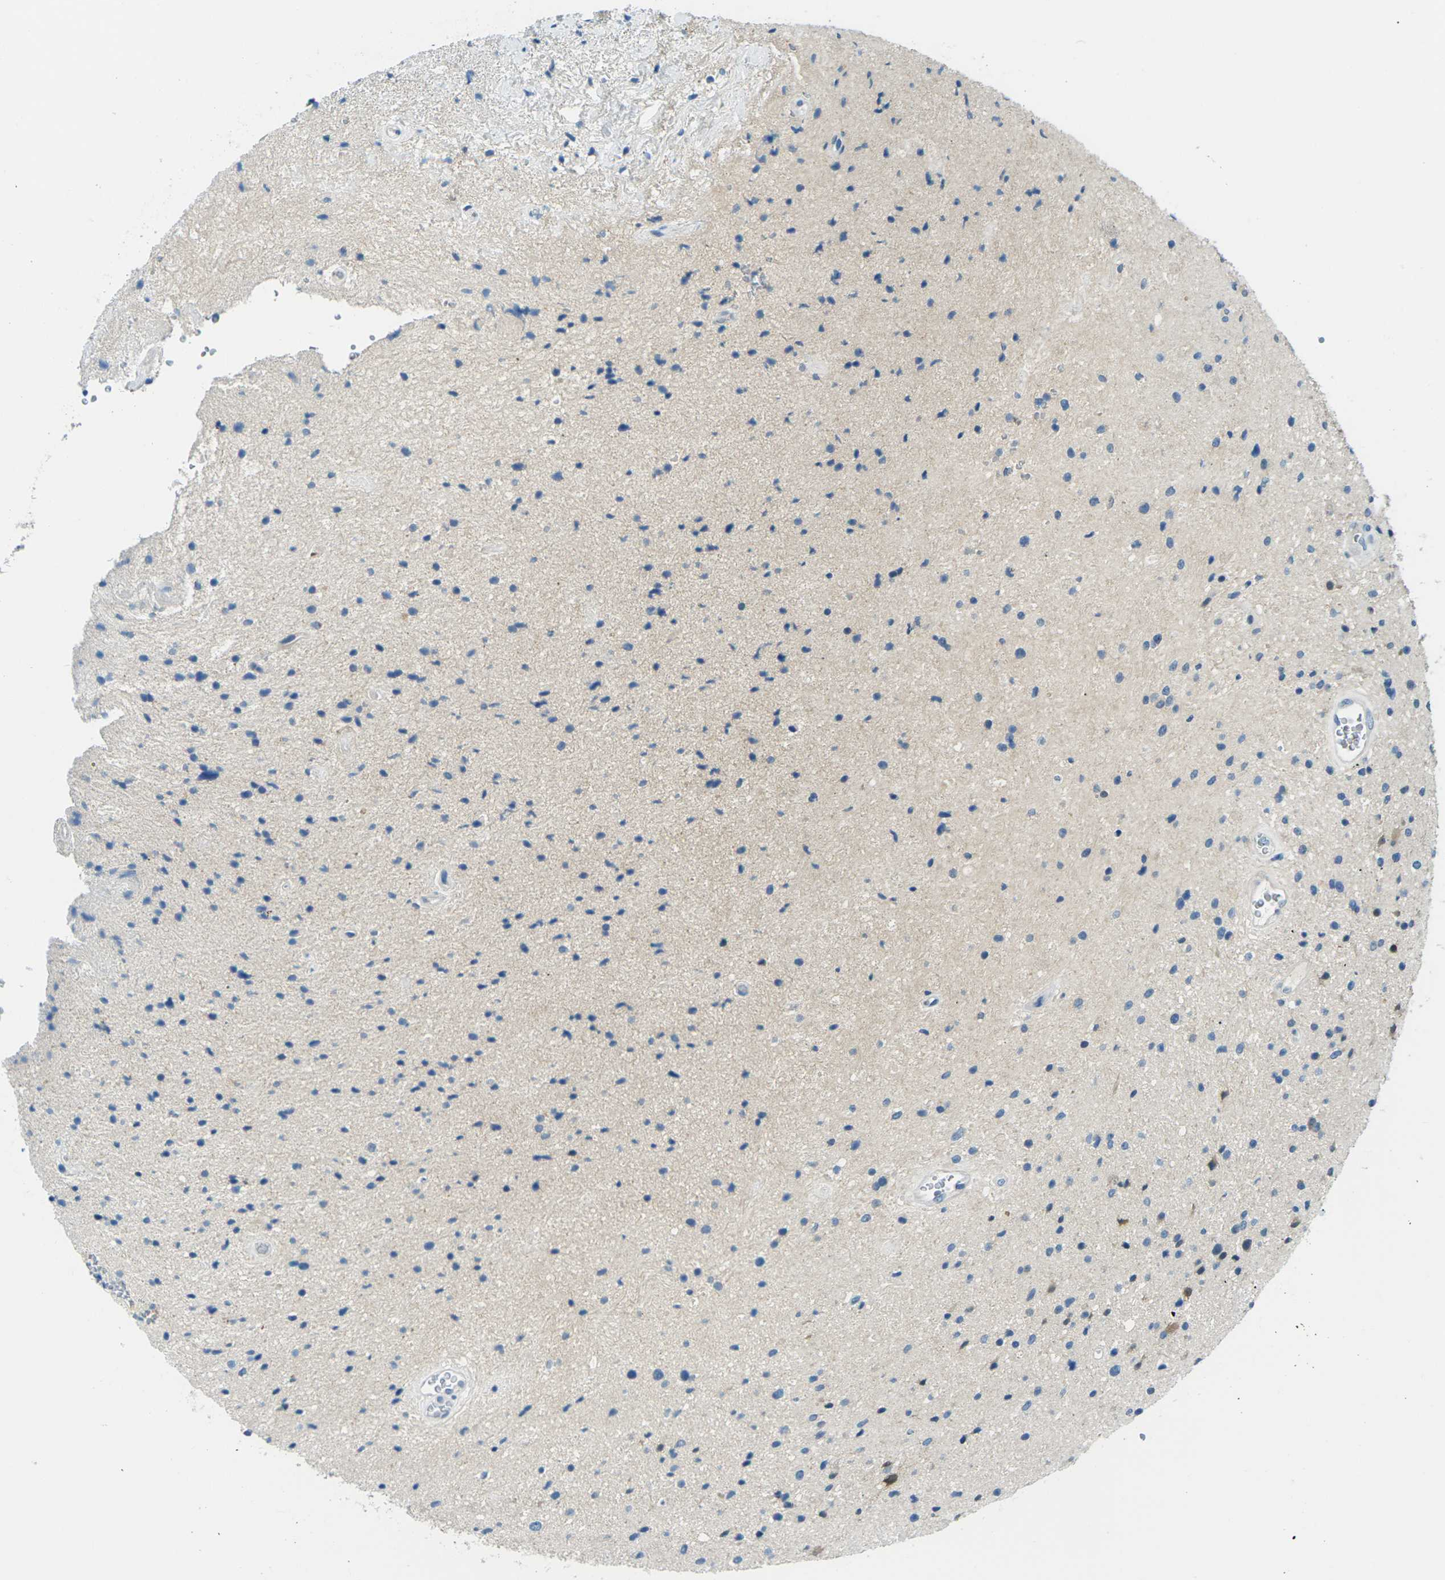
{"staining": {"intensity": "moderate", "quantity": "<25%", "location": "cytoplasmic/membranous"}, "tissue": "glioma", "cell_type": "Tumor cells", "image_type": "cancer", "snomed": [{"axis": "morphology", "description": "Glioma, malignant, High grade"}, {"axis": "topography", "description": "Brain"}], "caption": "Human high-grade glioma (malignant) stained with a brown dye reveals moderate cytoplasmic/membranous positive positivity in approximately <25% of tumor cells.", "gene": "NANOS2", "patient": {"sex": "male", "age": 33}}